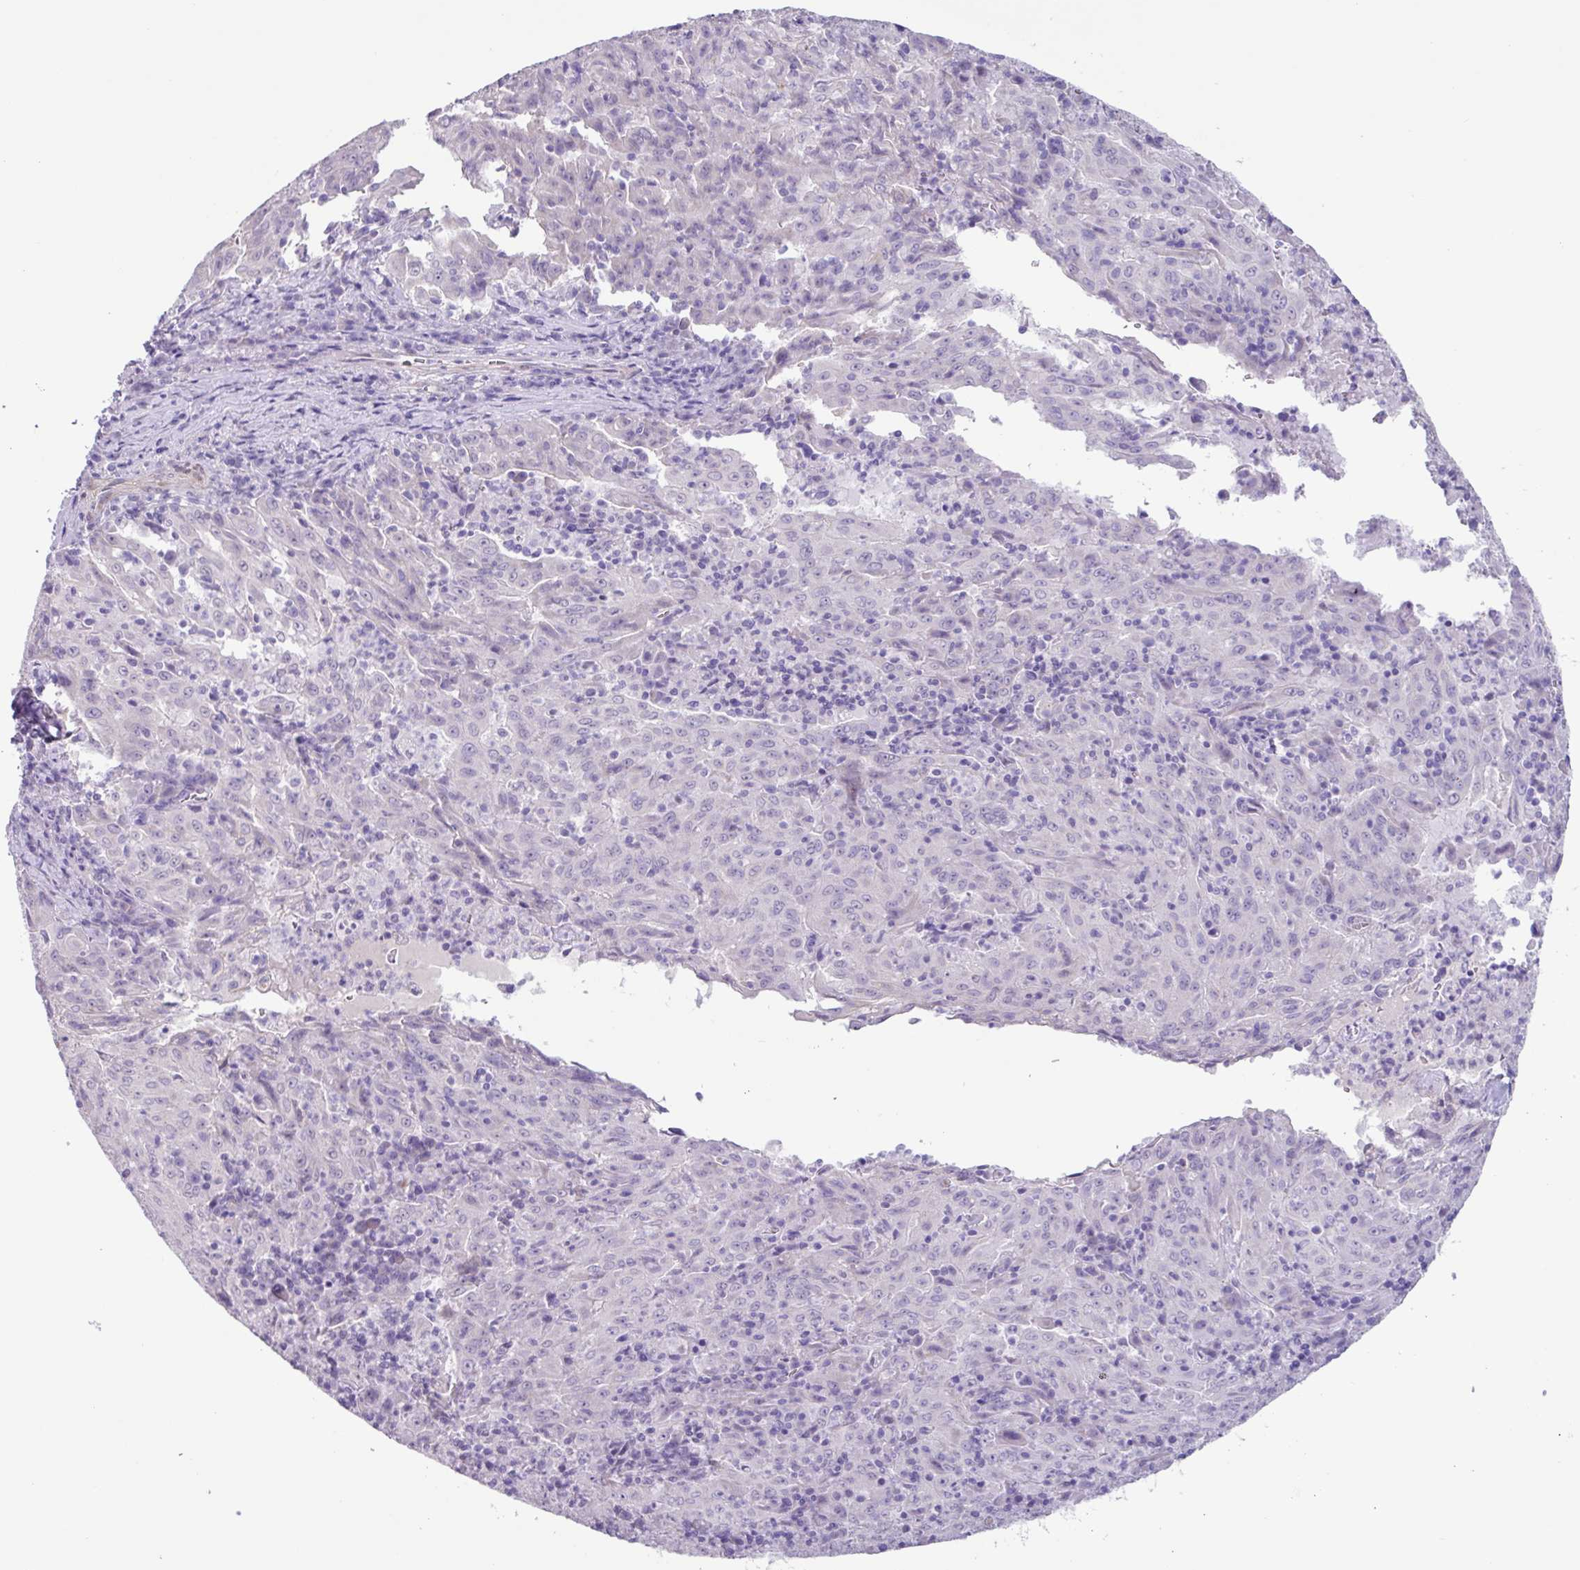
{"staining": {"intensity": "negative", "quantity": "none", "location": "none"}, "tissue": "pancreatic cancer", "cell_type": "Tumor cells", "image_type": "cancer", "snomed": [{"axis": "morphology", "description": "Adenocarcinoma, NOS"}, {"axis": "topography", "description": "Pancreas"}], "caption": "Adenocarcinoma (pancreatic) stained for a protein using immunohistochemistry (IHC) displays no staining tumor cells.", "gene": "OTX1", "patient": {"sex": "male", "age": 63}}